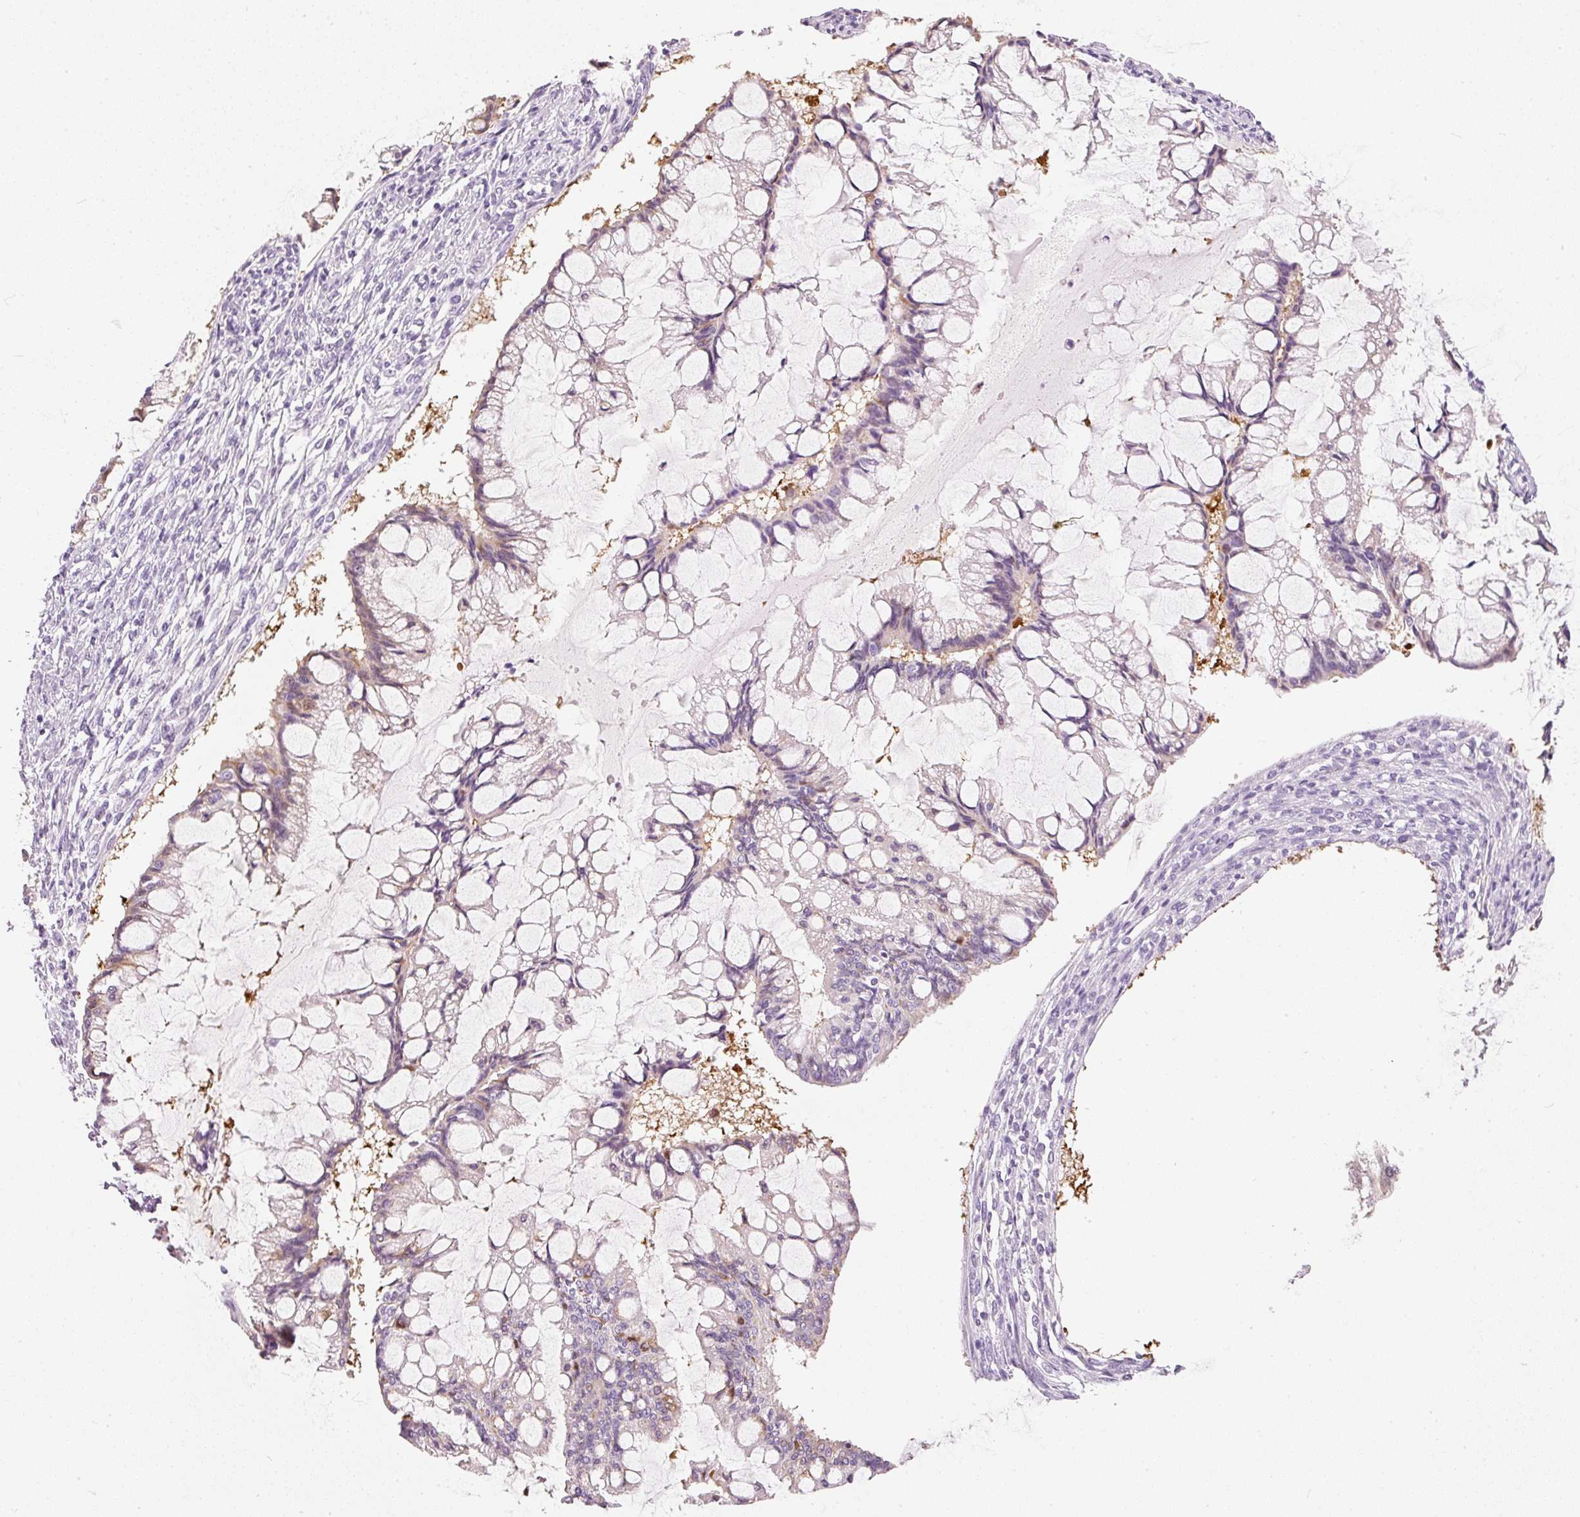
{"staining": {"intensity": "negative", "quantity": "none", "location": "none"}, "tissue": "ovarian cancer", "cell_type": "Tumor cells", "image_type": "cancer", "snomed": [{"axis": "morphology", "description": "Cystadenocarcinoma, mucinous, NOS"}, {"axis": "topography", "description": "Ovary"}], "caption": "The IHC photomicrograph has no significant expression in tumor cells of mucinous cystadenocarcinoma (ovarian) tissue.", "gene": "PDXDC1", "patient": {"sex": "female", "age": 73}}